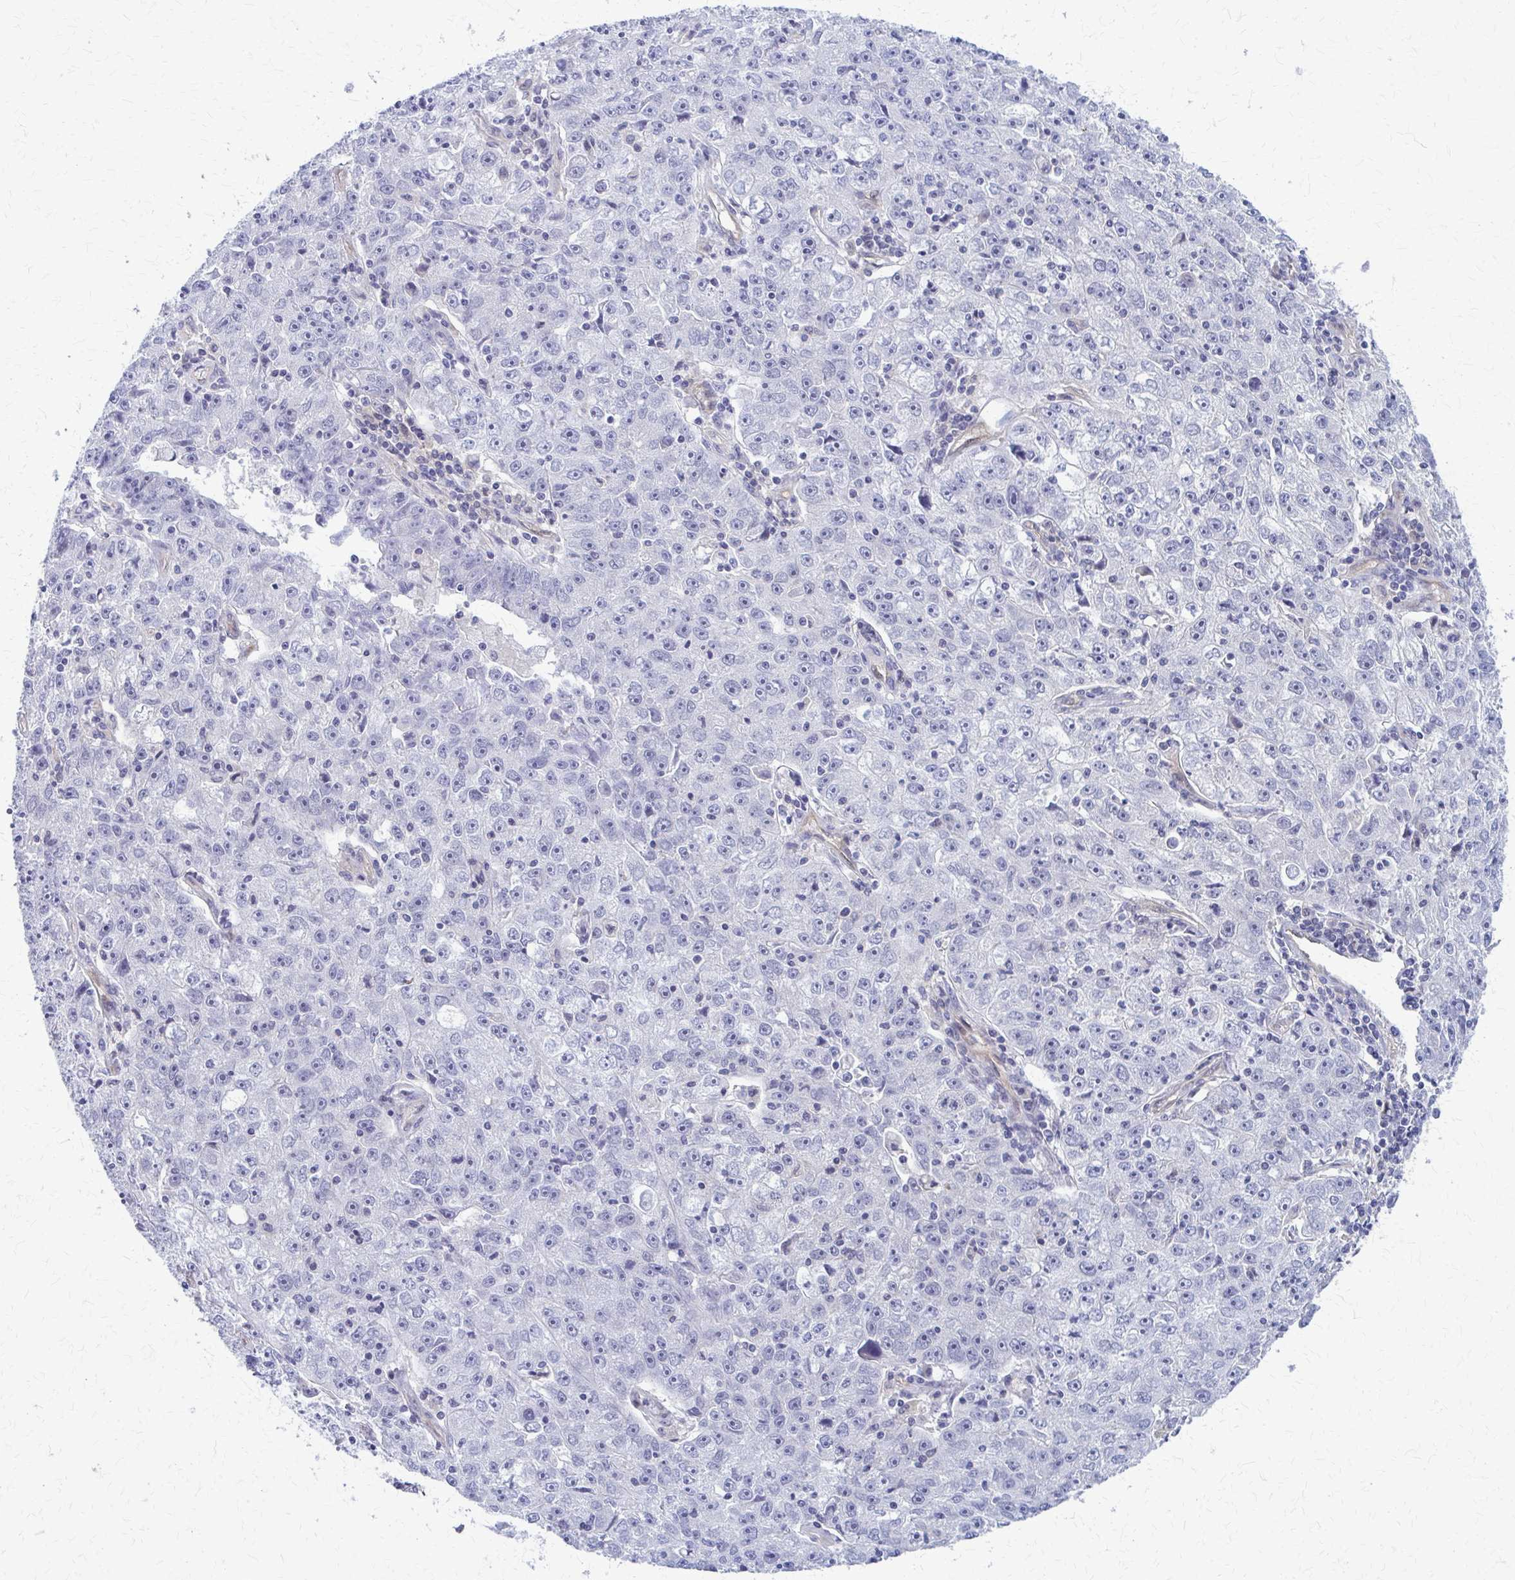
{"staining": {"intensity": "negative", "quantity": "none", "location": "none"}, "tissue": "lung cancer", "cell_type": "Tumor cells", "image_type": "cancer", "snomed": [{"axis": "morphology", "description": "Normal morphology"}, {"axis": "morphology", "description": "Adenocarcinoma, NOS"}, {"axis": "topography", "description": "Lymph node"}, {"axis": "topography", "description": "Lung"}], "caption": "An image of adenocarcinoma (lung) stained for a protein displays no brown staining in tumor cells.", "gene": "CLIC2", "patient": {"sex": "female", "age": 57}}